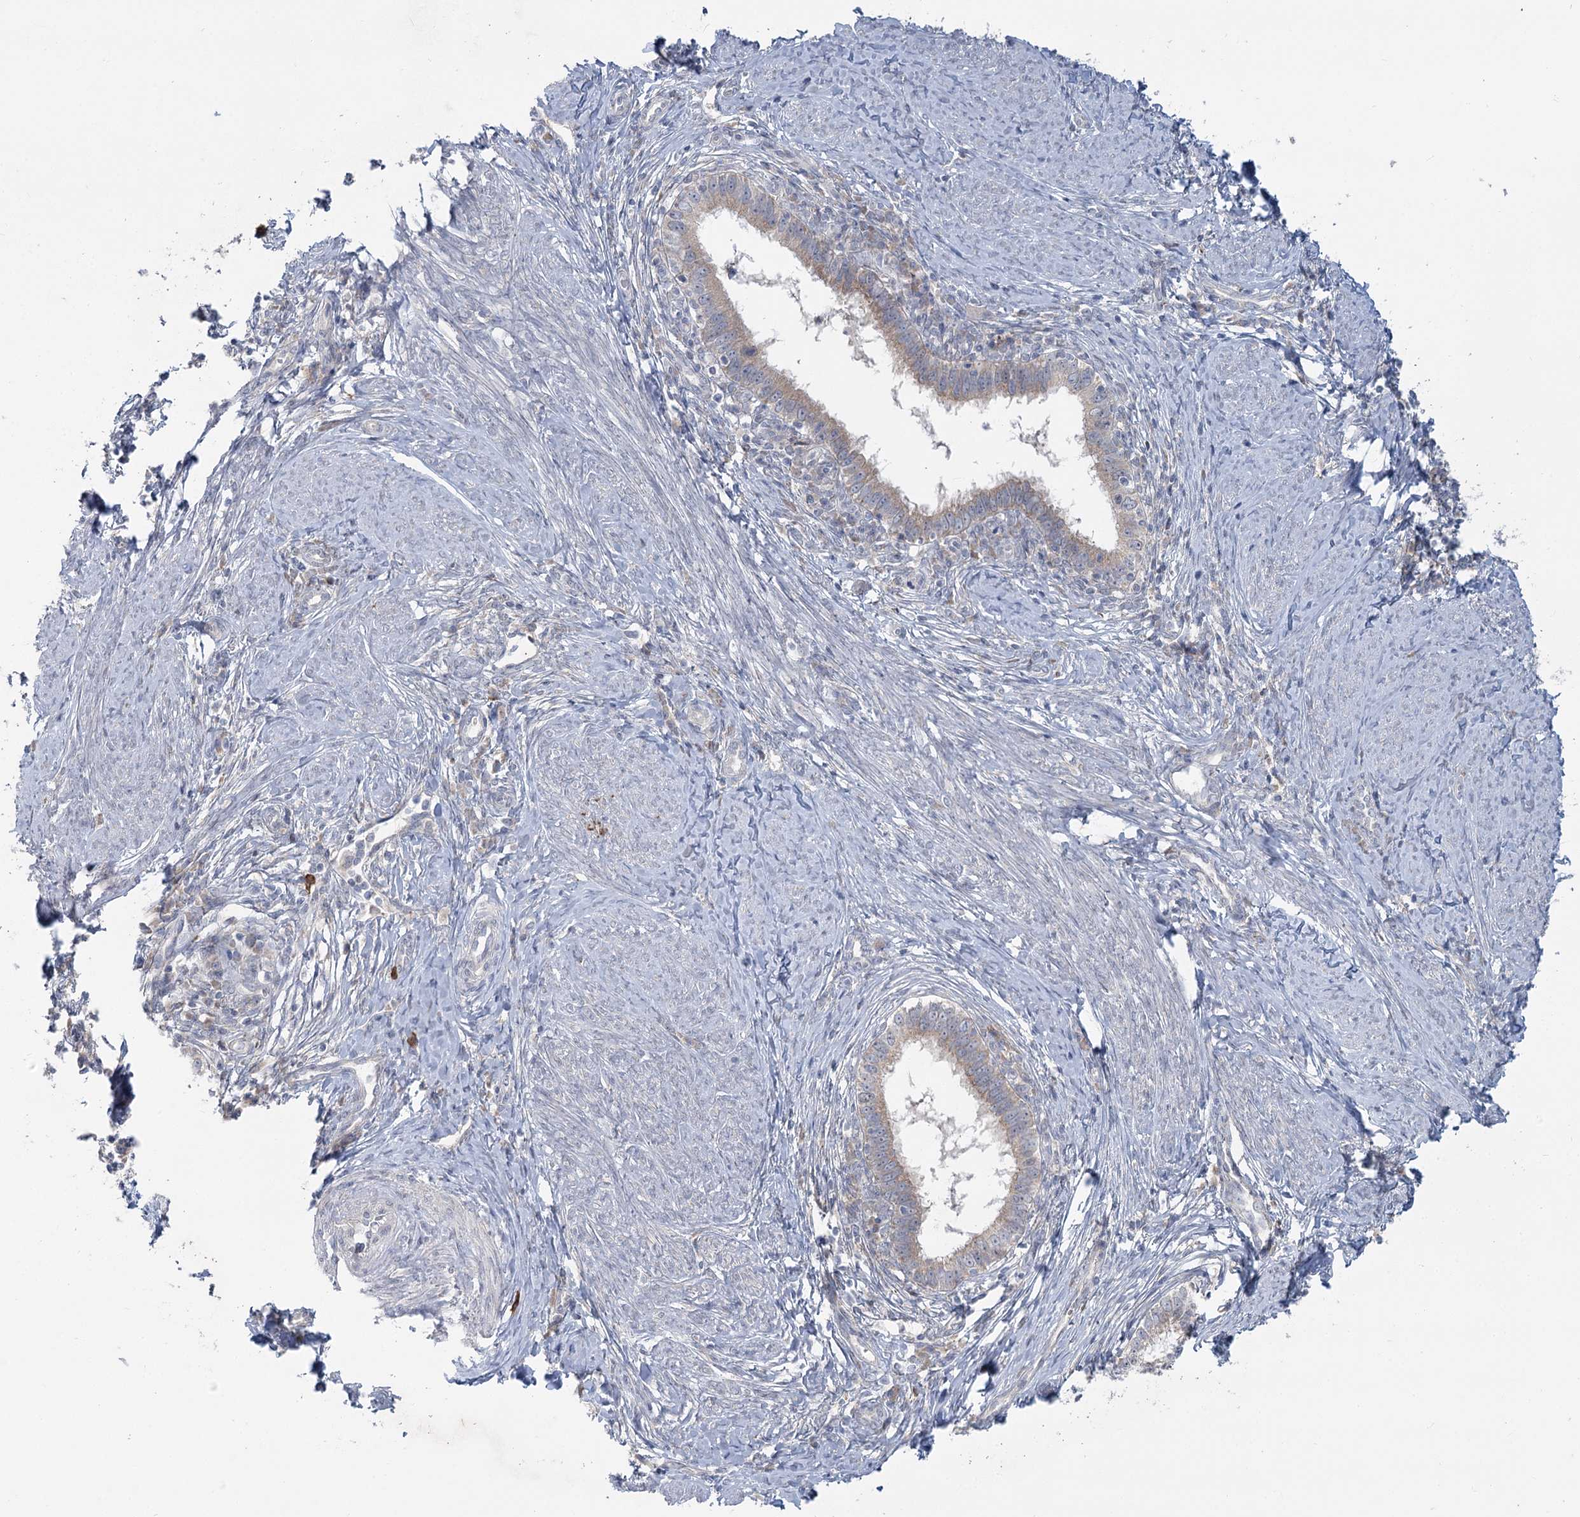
{"staining": {"intensity": "weak", "quantity": "<25%", "location": "cytoplasmic/membranous"}, "tissue": "cervical cancer", "cell_type": "Tumor cells", "image_type": "cancer", "snomed": [{"axis": "morphology", "description": "Adenocarcinoma, NOS"}, {"axis": "topography", "description": "Cervix"}], "caption": "Tumor cells are negative for protein expression in human cervical adenocarcinoma. Brightfield microscopy of immunohistochemistry (IHC) stained with DAB (brown) and hematoxylin (blue), captured at high magnification.", "gene": "PLA2G12A", "patient": {"sex": "female", "age": 36}}